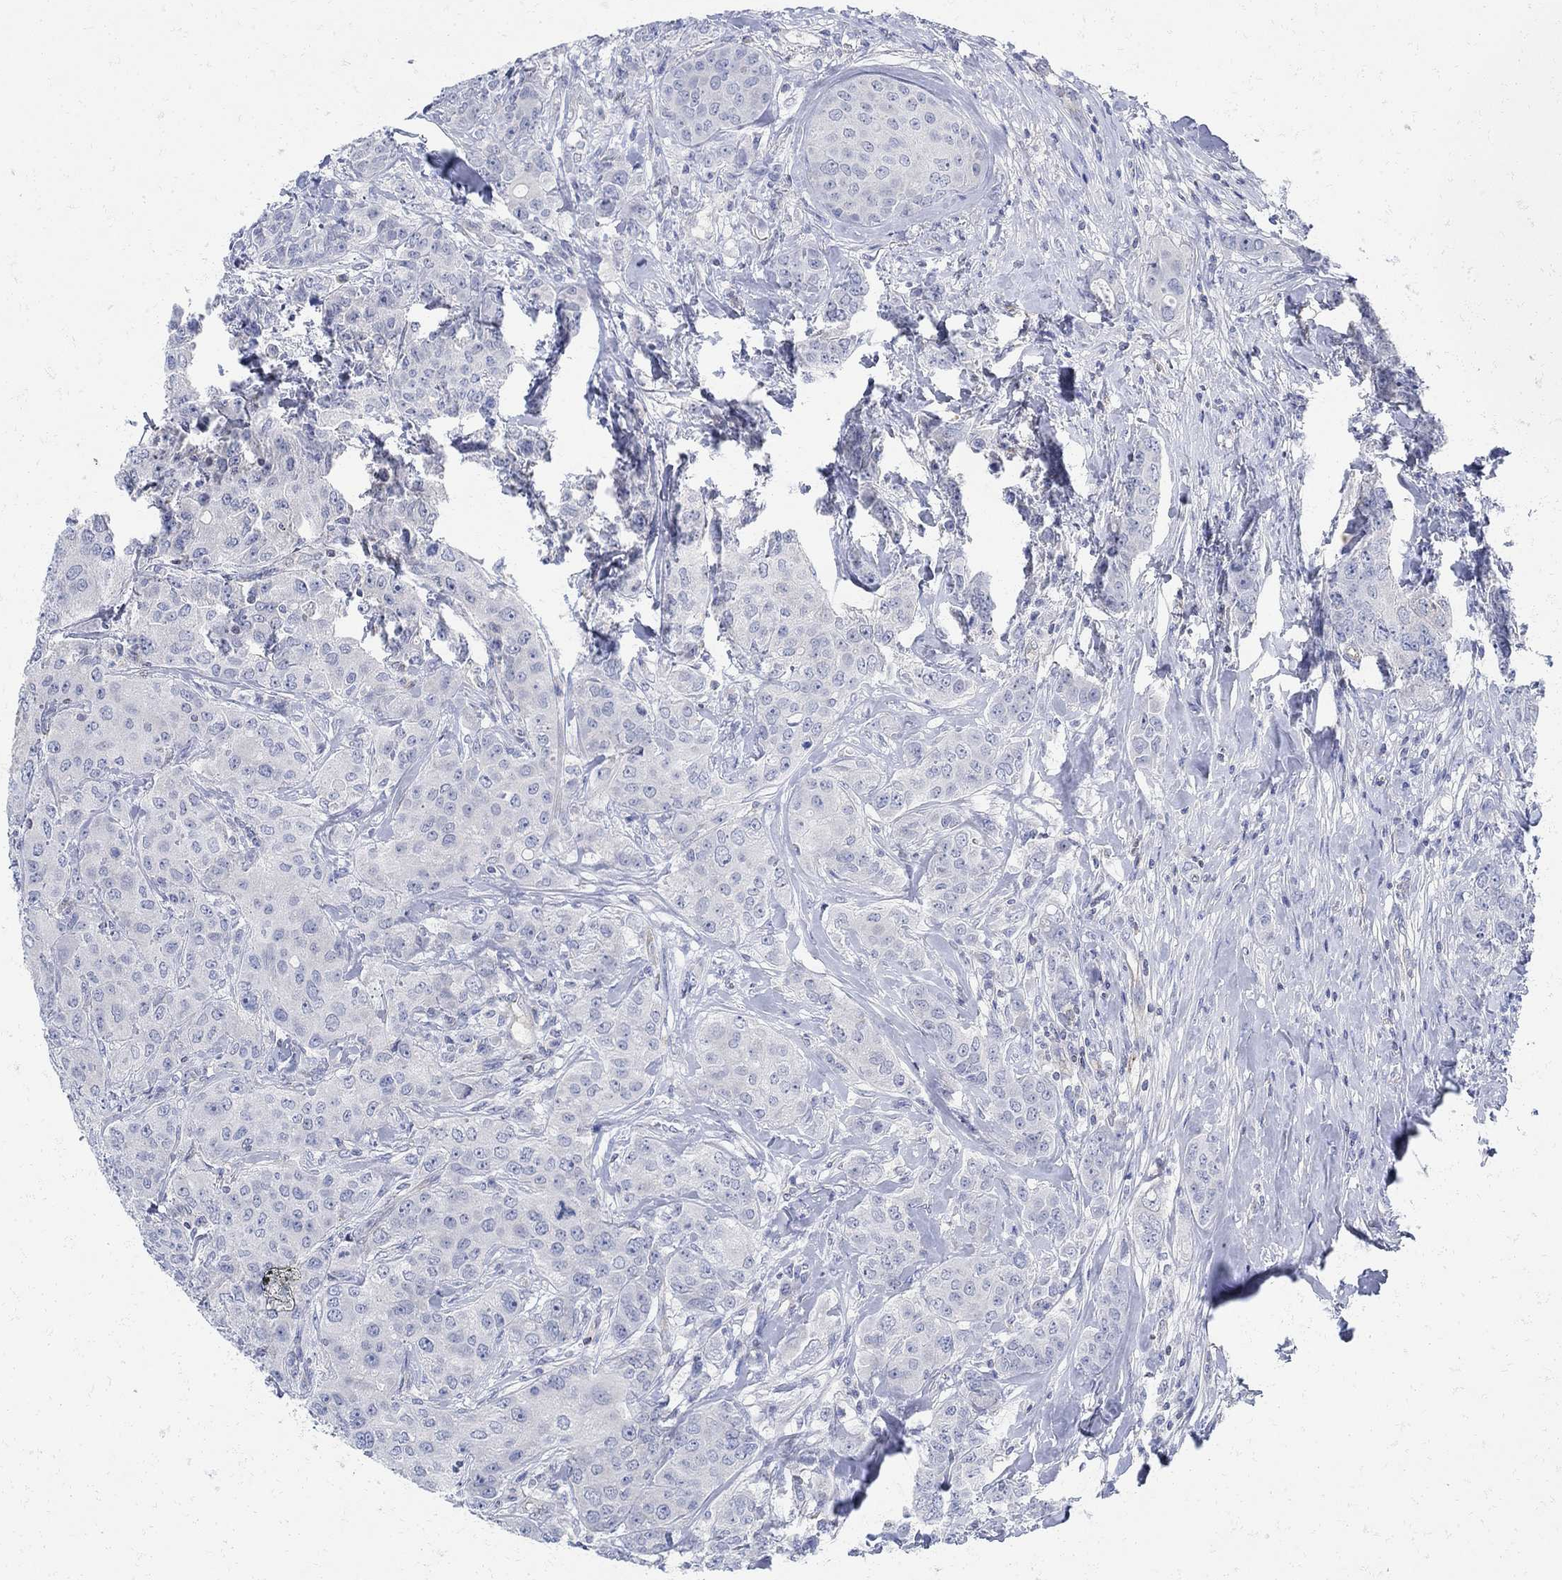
{"staining": {"intensity": "negative", "quantity": "none", "location": "none"}, "tissue": "breast cancer", "cell_type": "Tumor cells", "image_type": "cancer", "snomed": [{"axis": "morphology", "description": "Duct carcinoma"}, {"axis": "topography", "description": "Breast"}], "caption": "IHC micrograph of breast cancer (infiltrating ductal carcinoma) stained for a protein (brown), which exhibits no staining in tumor cells.", "gene": "PHF21B", "patient": {"sex": "female", "age": 43}}